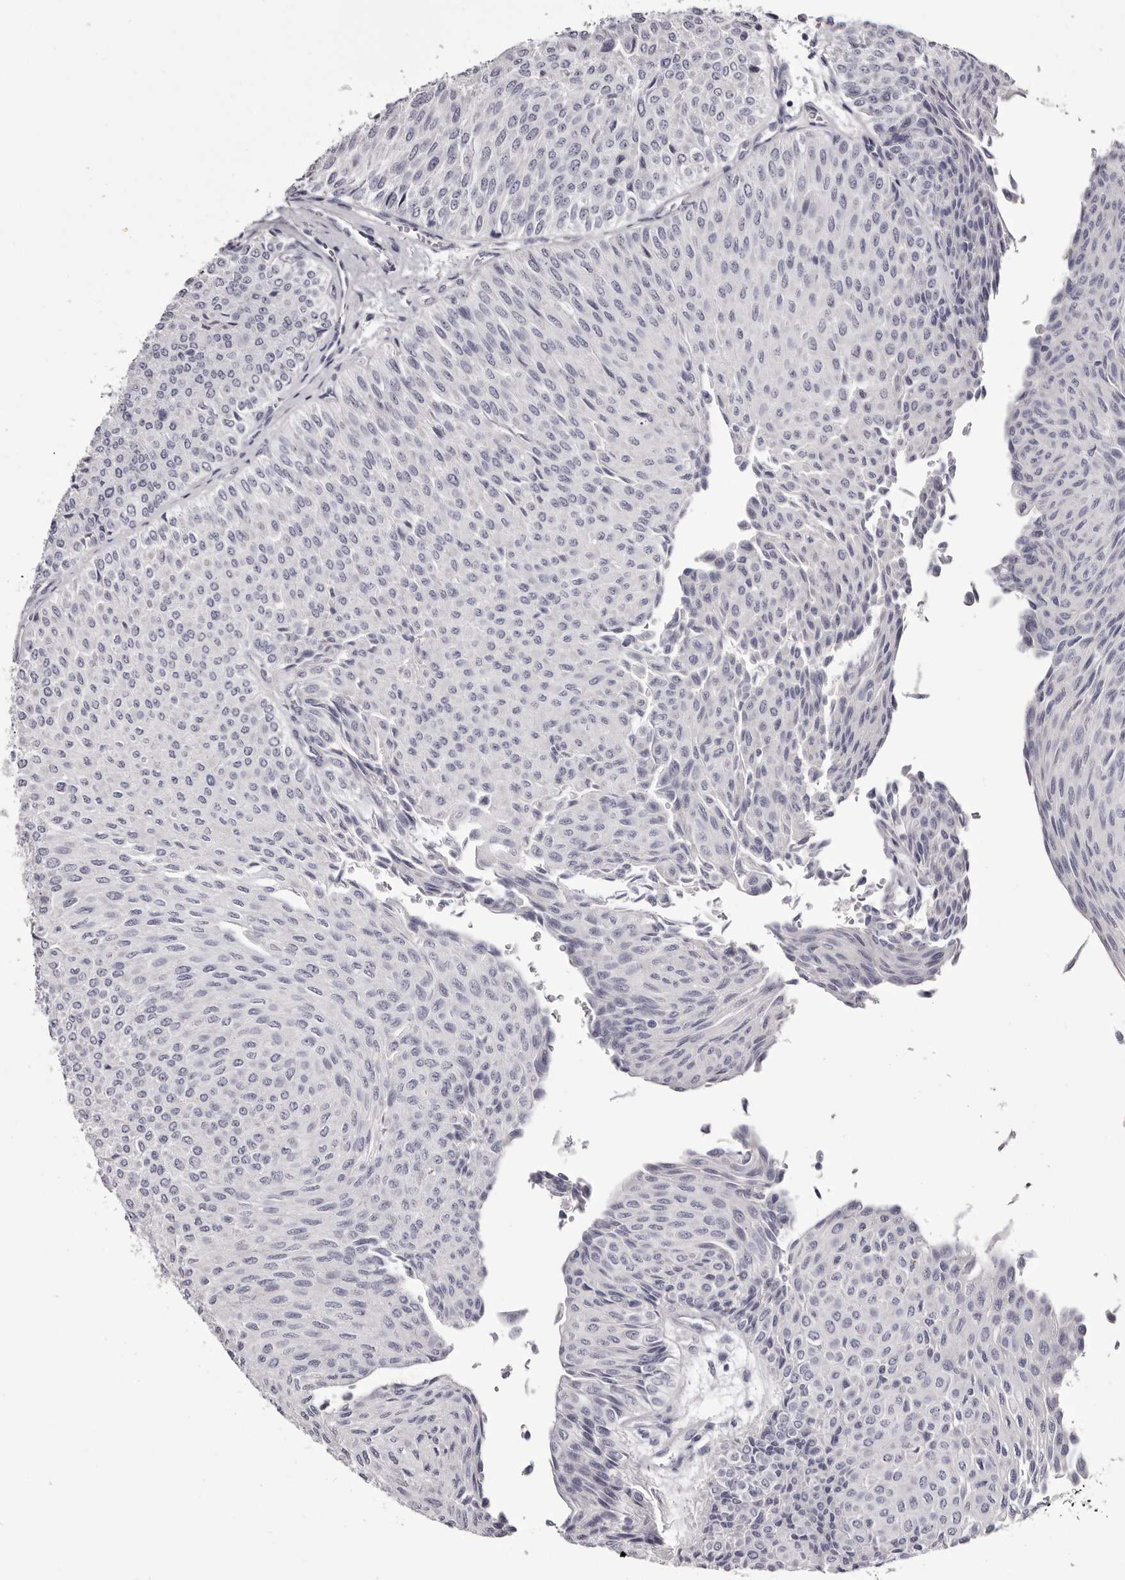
{"staining": {"intensity": "negative", "quantity": "none", "location": "none"}, "tissue": "urothelial cancer", "cell_type": "Tumor cells", "image_type": "cancer", "snomed": [{"axis": "morphology", "description": "Urothelial carcinoma, Low grade"}, {"axis": "topography", "description": "Urinary bladder"}], "caption": "The image reveals no staining of tumor cells in urothelial cancer.", "gene": "CA6", "patient": {"sex": "male", "age": 78}}